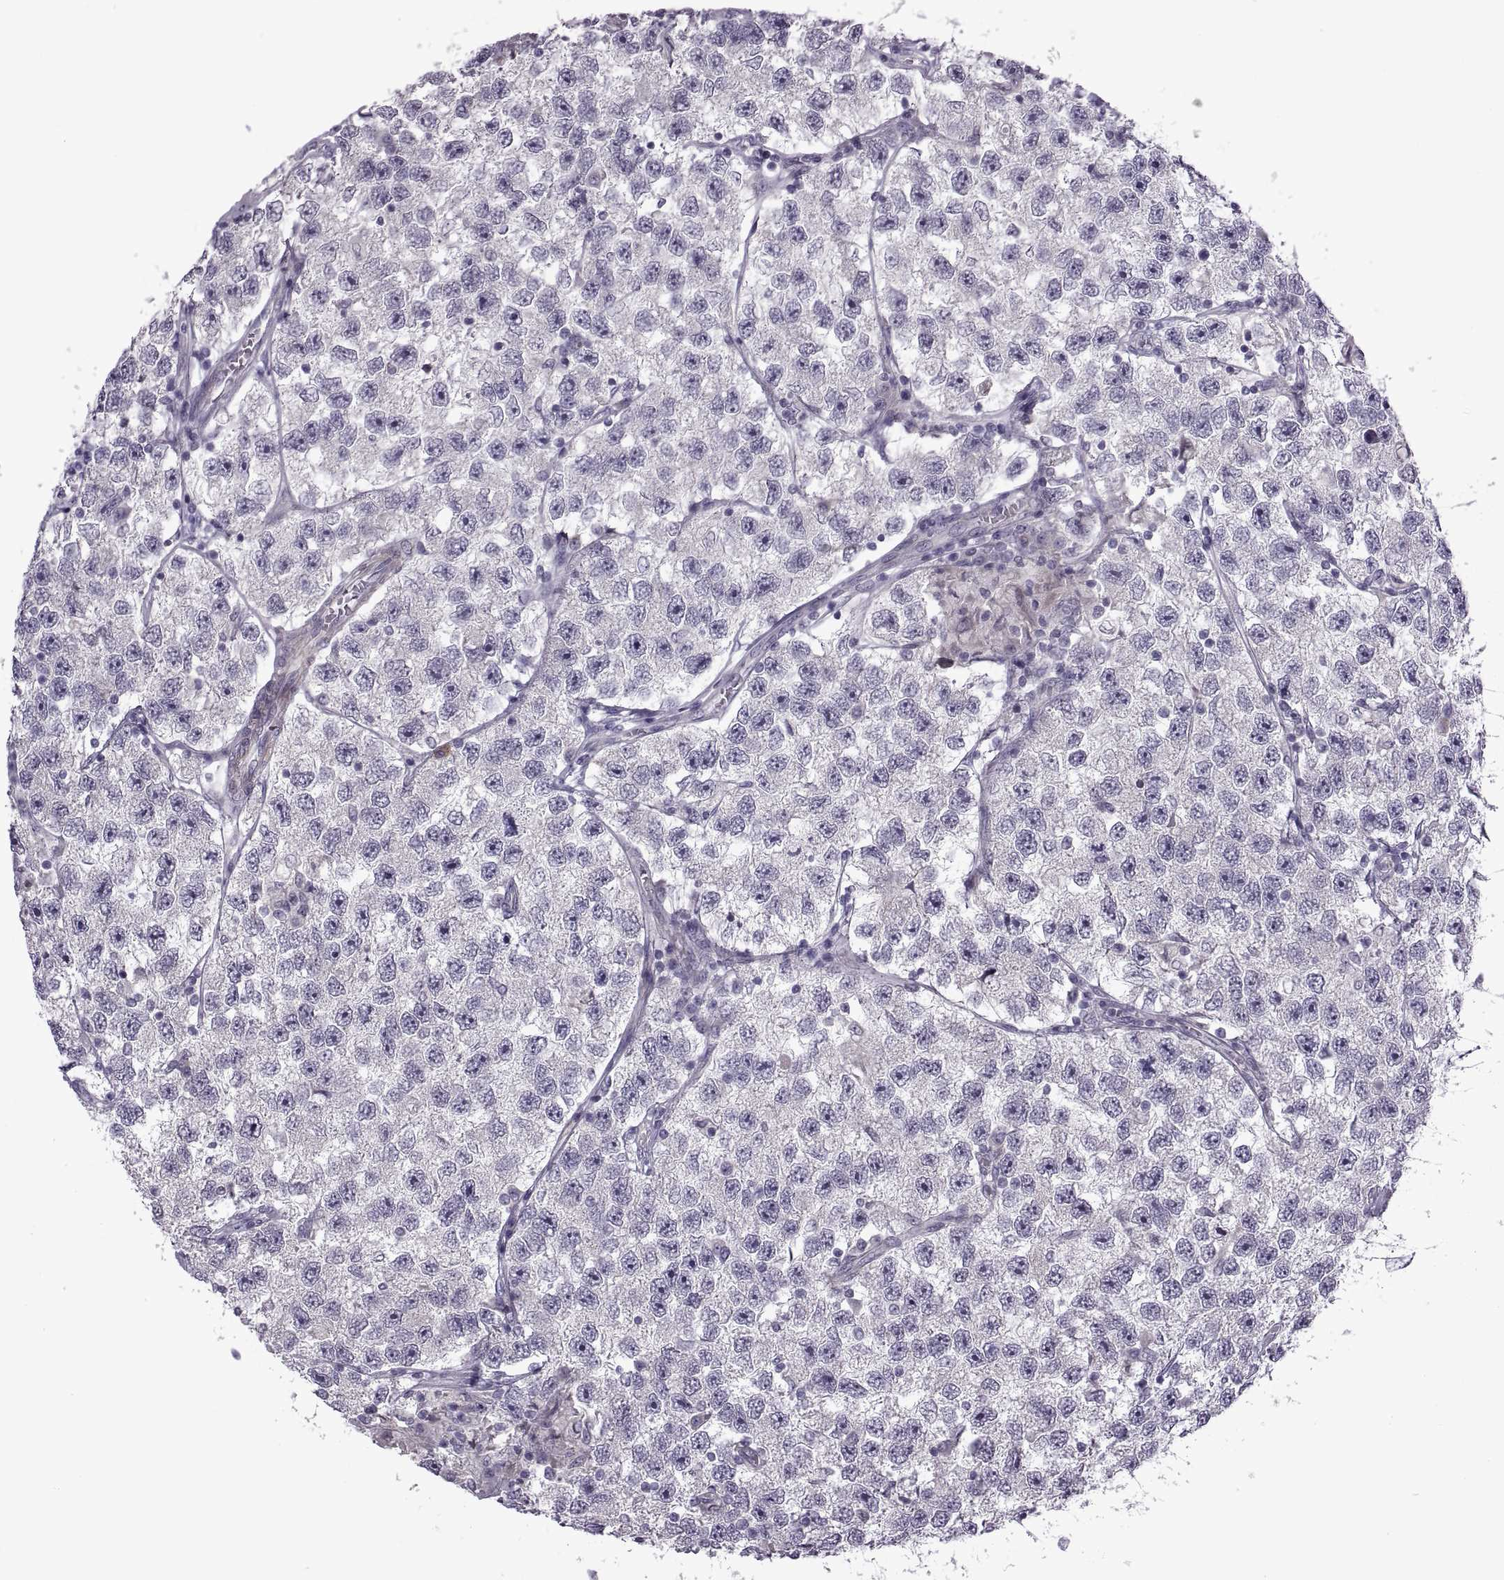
{"staining": {"intensity": "negative", "quantity": "none", "location": "none"}, "tissue": "testis cancer", "cell_type": "Tumor cells", "image_type": "cancer", "snomed": [{"axis": "morphology", "description": "Seminoma, NOS"}, {"axis": "topography", "description": "Testis"}], "caption": "Immunohistochemical staining of seminoma (testis) shows no significant positivity in tumor cells.", "gene": "RIPK4", "patient": {"sex": "male", "age": 26}}